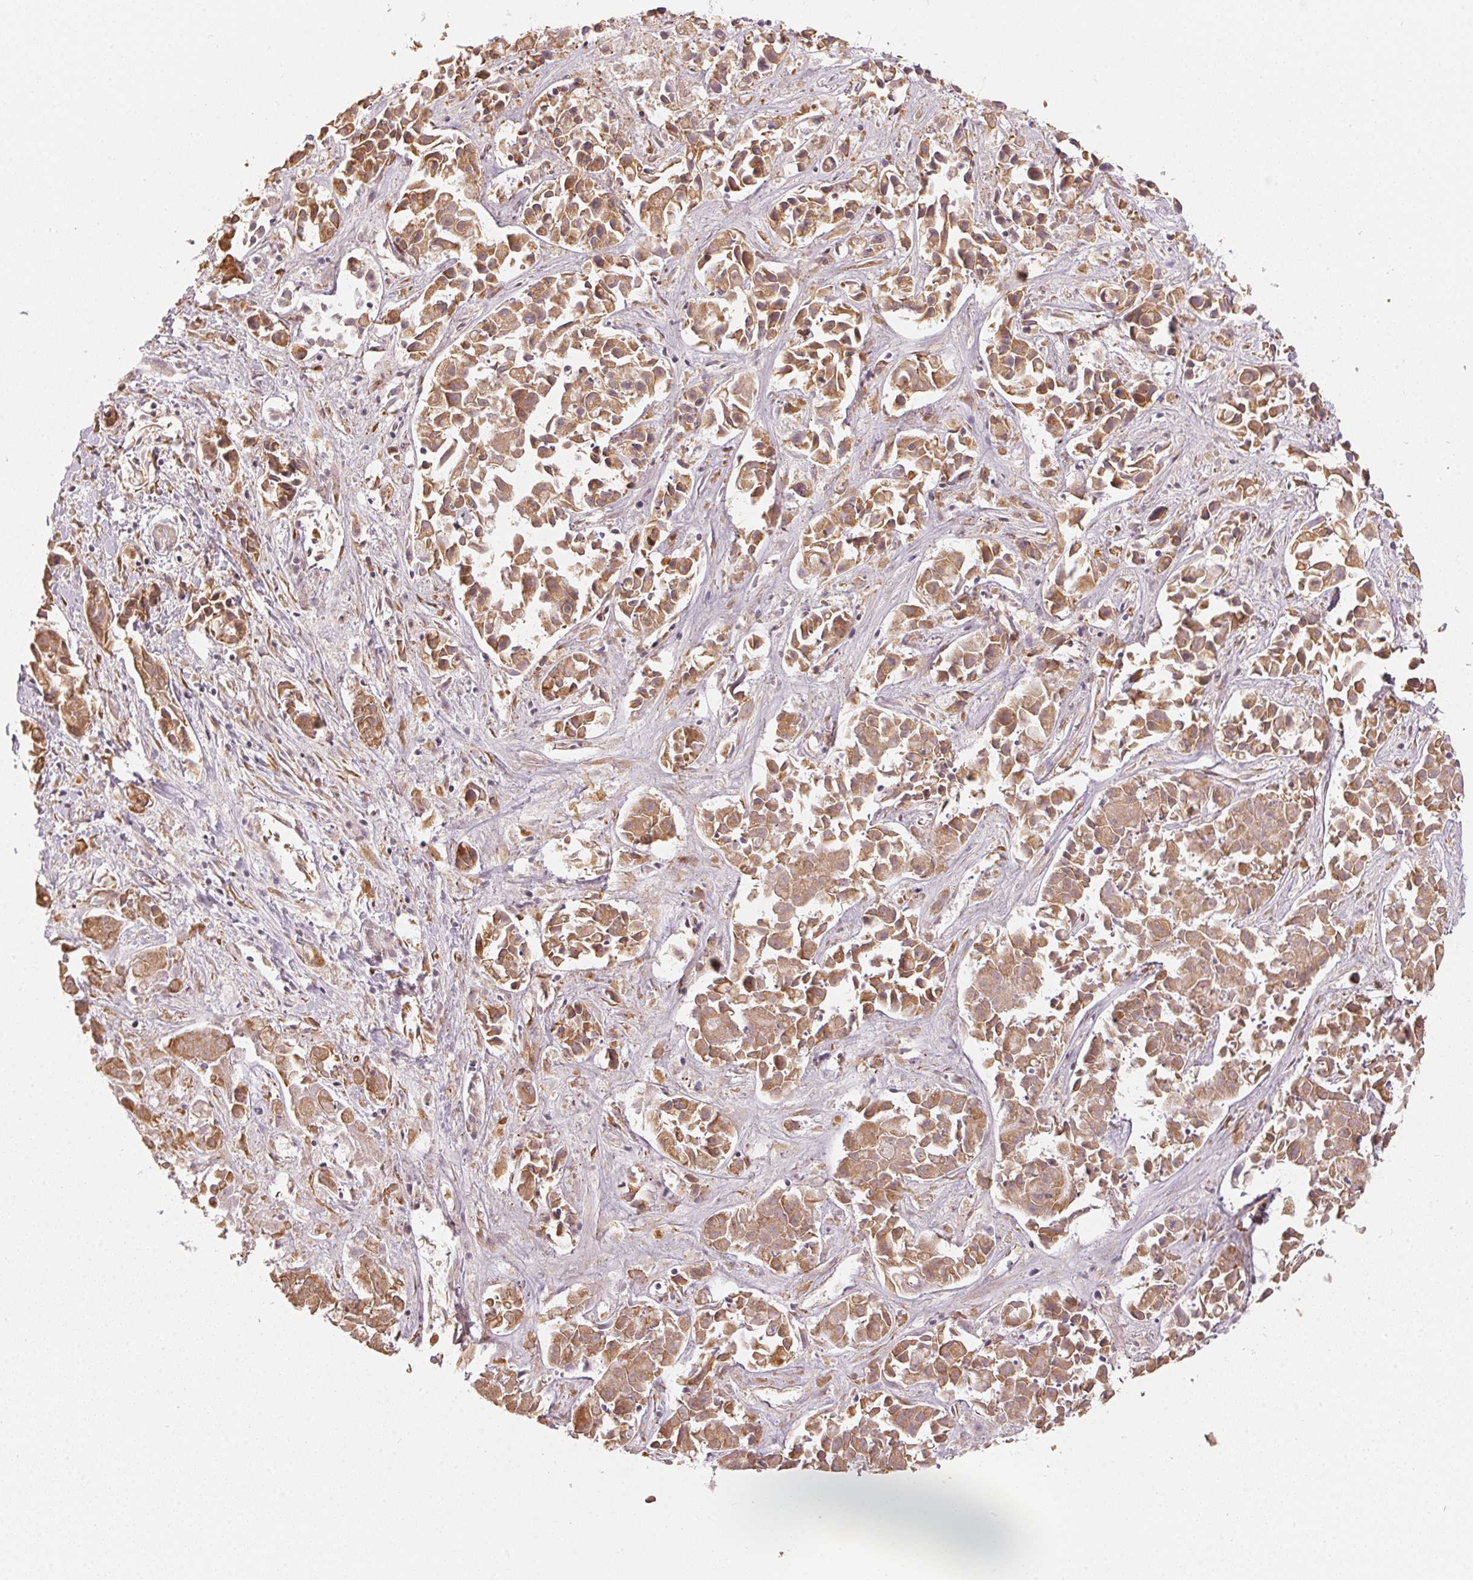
{"staining": {"intensity": "moderate", "quantity": ">75%", "location": "cytoplasmic/membranous"}, "tissue": "liver cancer", "cell_type": "Tumor cells", "image_type": "cancer", "snomed": [{"axis": "morphology", "description": "Cholangiocarcinoma"}, {"axis": "topography", "description": "Liver"}], "caption": "Immunohistochemistry (IHC) staining of liver cancer (cholangiocarcinoma), which reveals medium levels of moderate cytoplasmic/membranous positivity in approximately >75% of tumor cells indicating moderate cytoplasmic/membranous protein expression. The staining was performed using DAB (3,3'-diaminobenzidine) (brown) for protein detection and nuclei were counterstained in hematoxylin (blue).", "gene": "STRN4", "patient": {"sex": "female", "age": 81}}